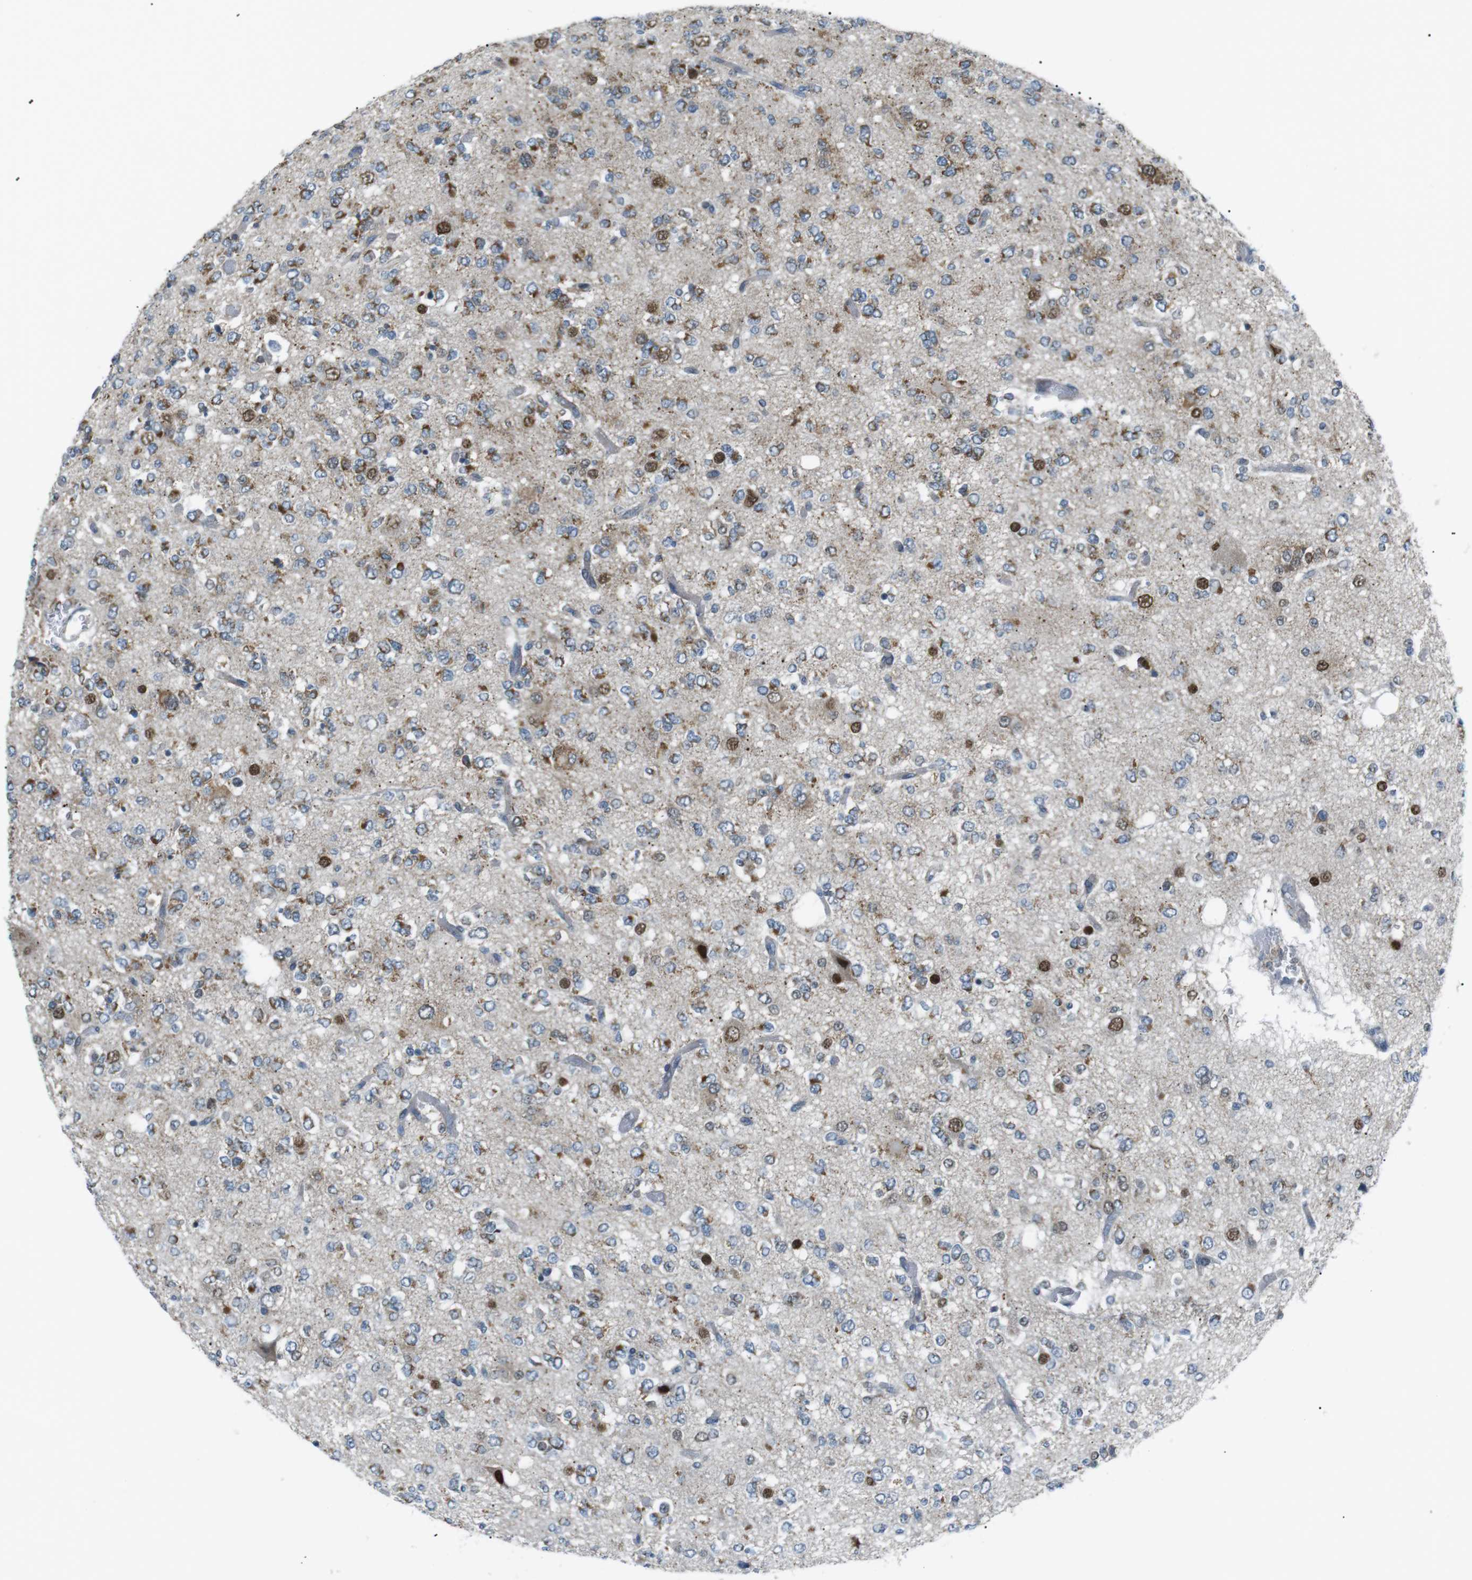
{"staining": {"intensity": "moderate", "quantity": "25%-75%", "location": "cytoplasmic/membranous"}, "tissue": "glioma", "cell_type": "Tumor cells", "image_type": "cancer", "snomed": [{"axis": "morphology", "description": "Glioma, malignant, Low grade"}, {"axis": "topography", "description": "Brain"}], "caption": "Immunohistochemistry image of neoplastic tissue: human low-grade glioma (malignant) stained using immunohistochemistry reveals medium levels of moderate protein expression localized specifically in the cytoplasmic/membranous of tumor cells, appearing as a cytoplasmic/membranous brown color.", "gene": "ARID5B", "patient": {"sex": "male", "age": 38}}